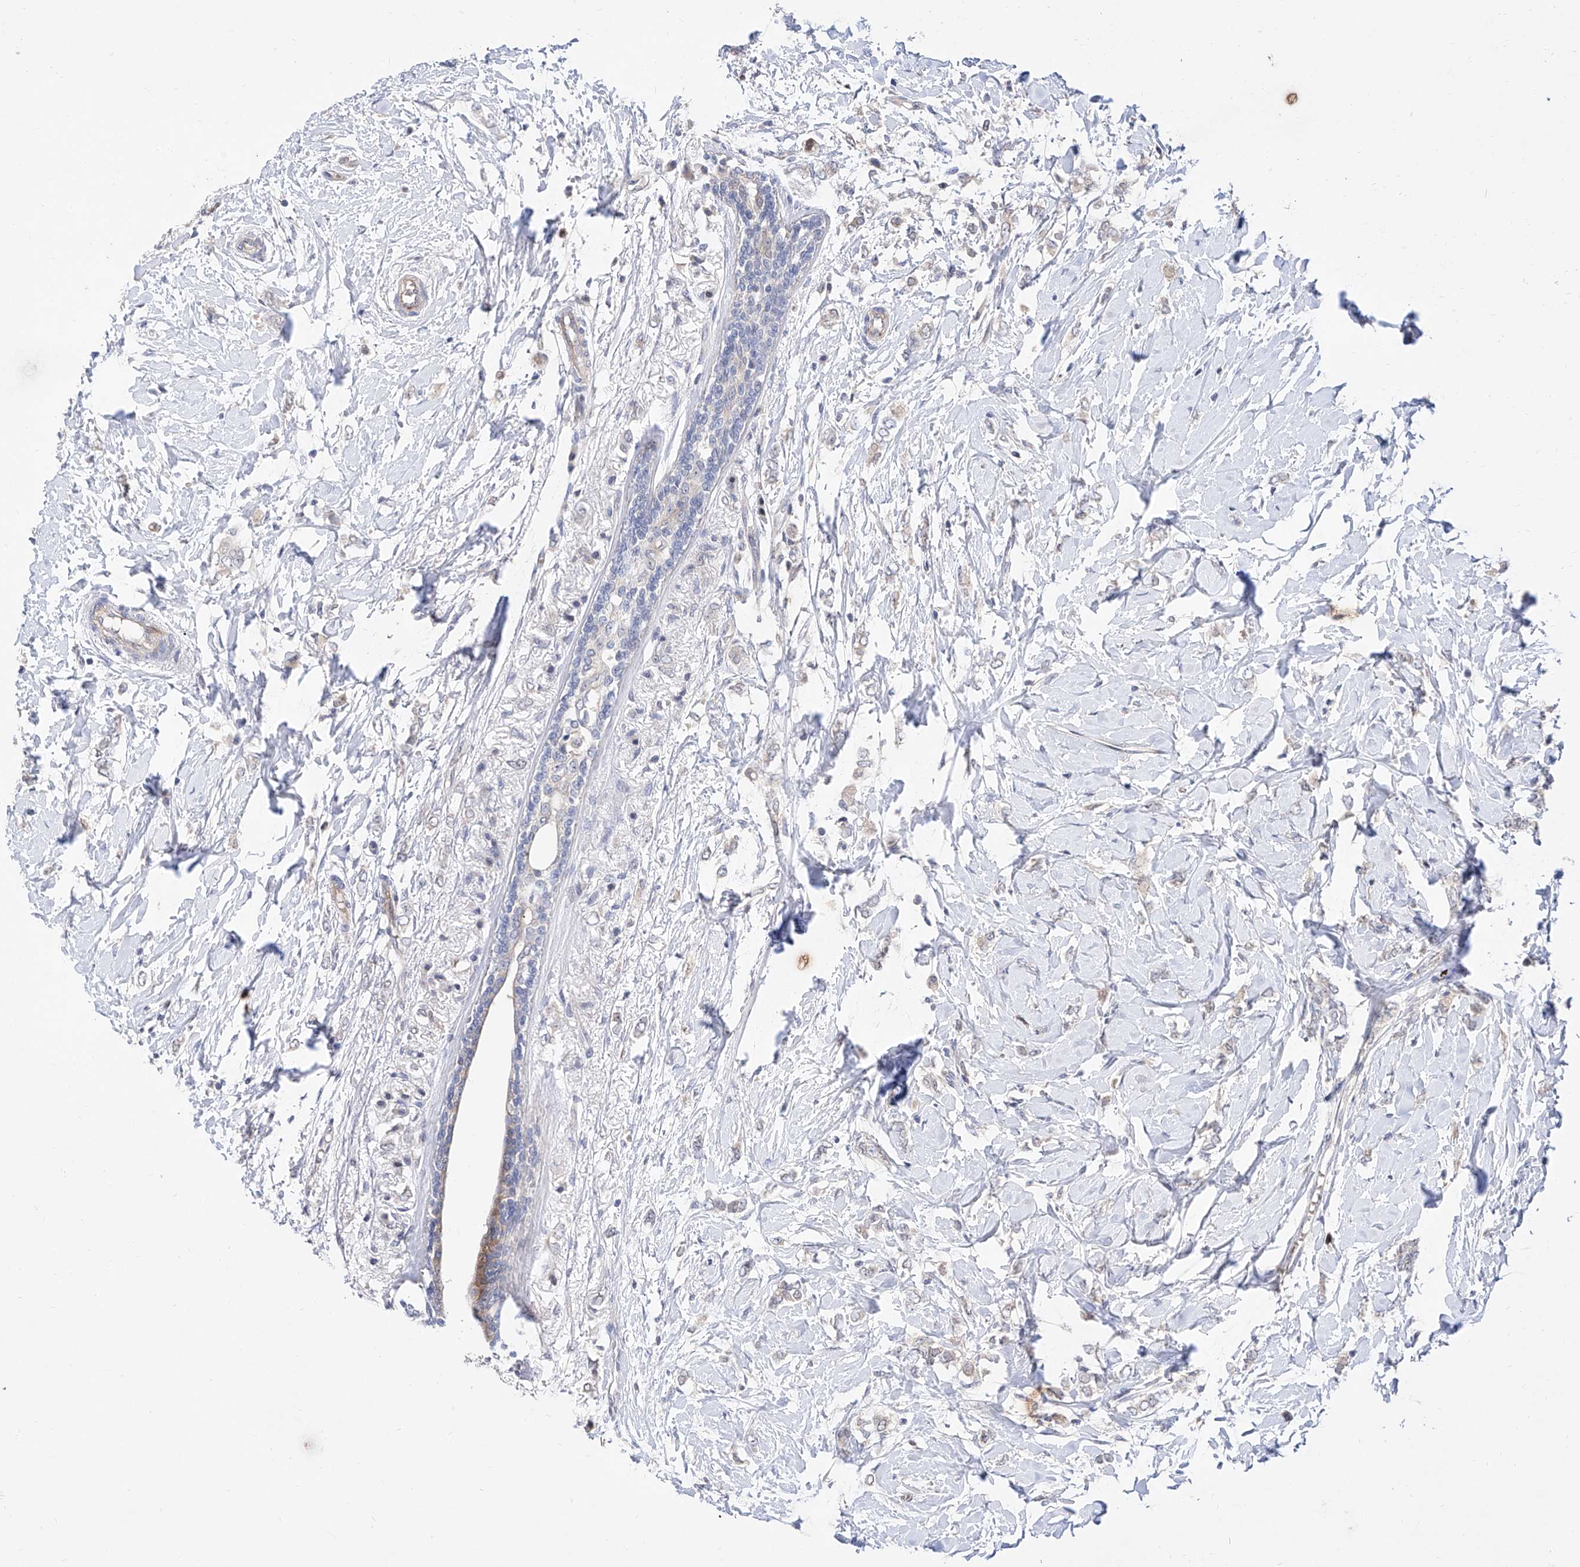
{"staining": {"intensity": "negative", "quantity": "none", "location": "none"}, "tissue": "breast cancer", "cell_type": "Tumor cells", "image_type": "cancer", "snomed": [{"axis": "morphology", "description": "Normal tissue, NOS"}, {"axis": "morphology", "description": "Lobular carcinoma"}, {"axis": "topography", "description": "Breast"}], "caption": "Photomicrograph shows no significant protein positivity in tumor cells of breast lobular carcinoma.", "gene": "FUCA2", "patient": {"sex": "female", "age": 47}}